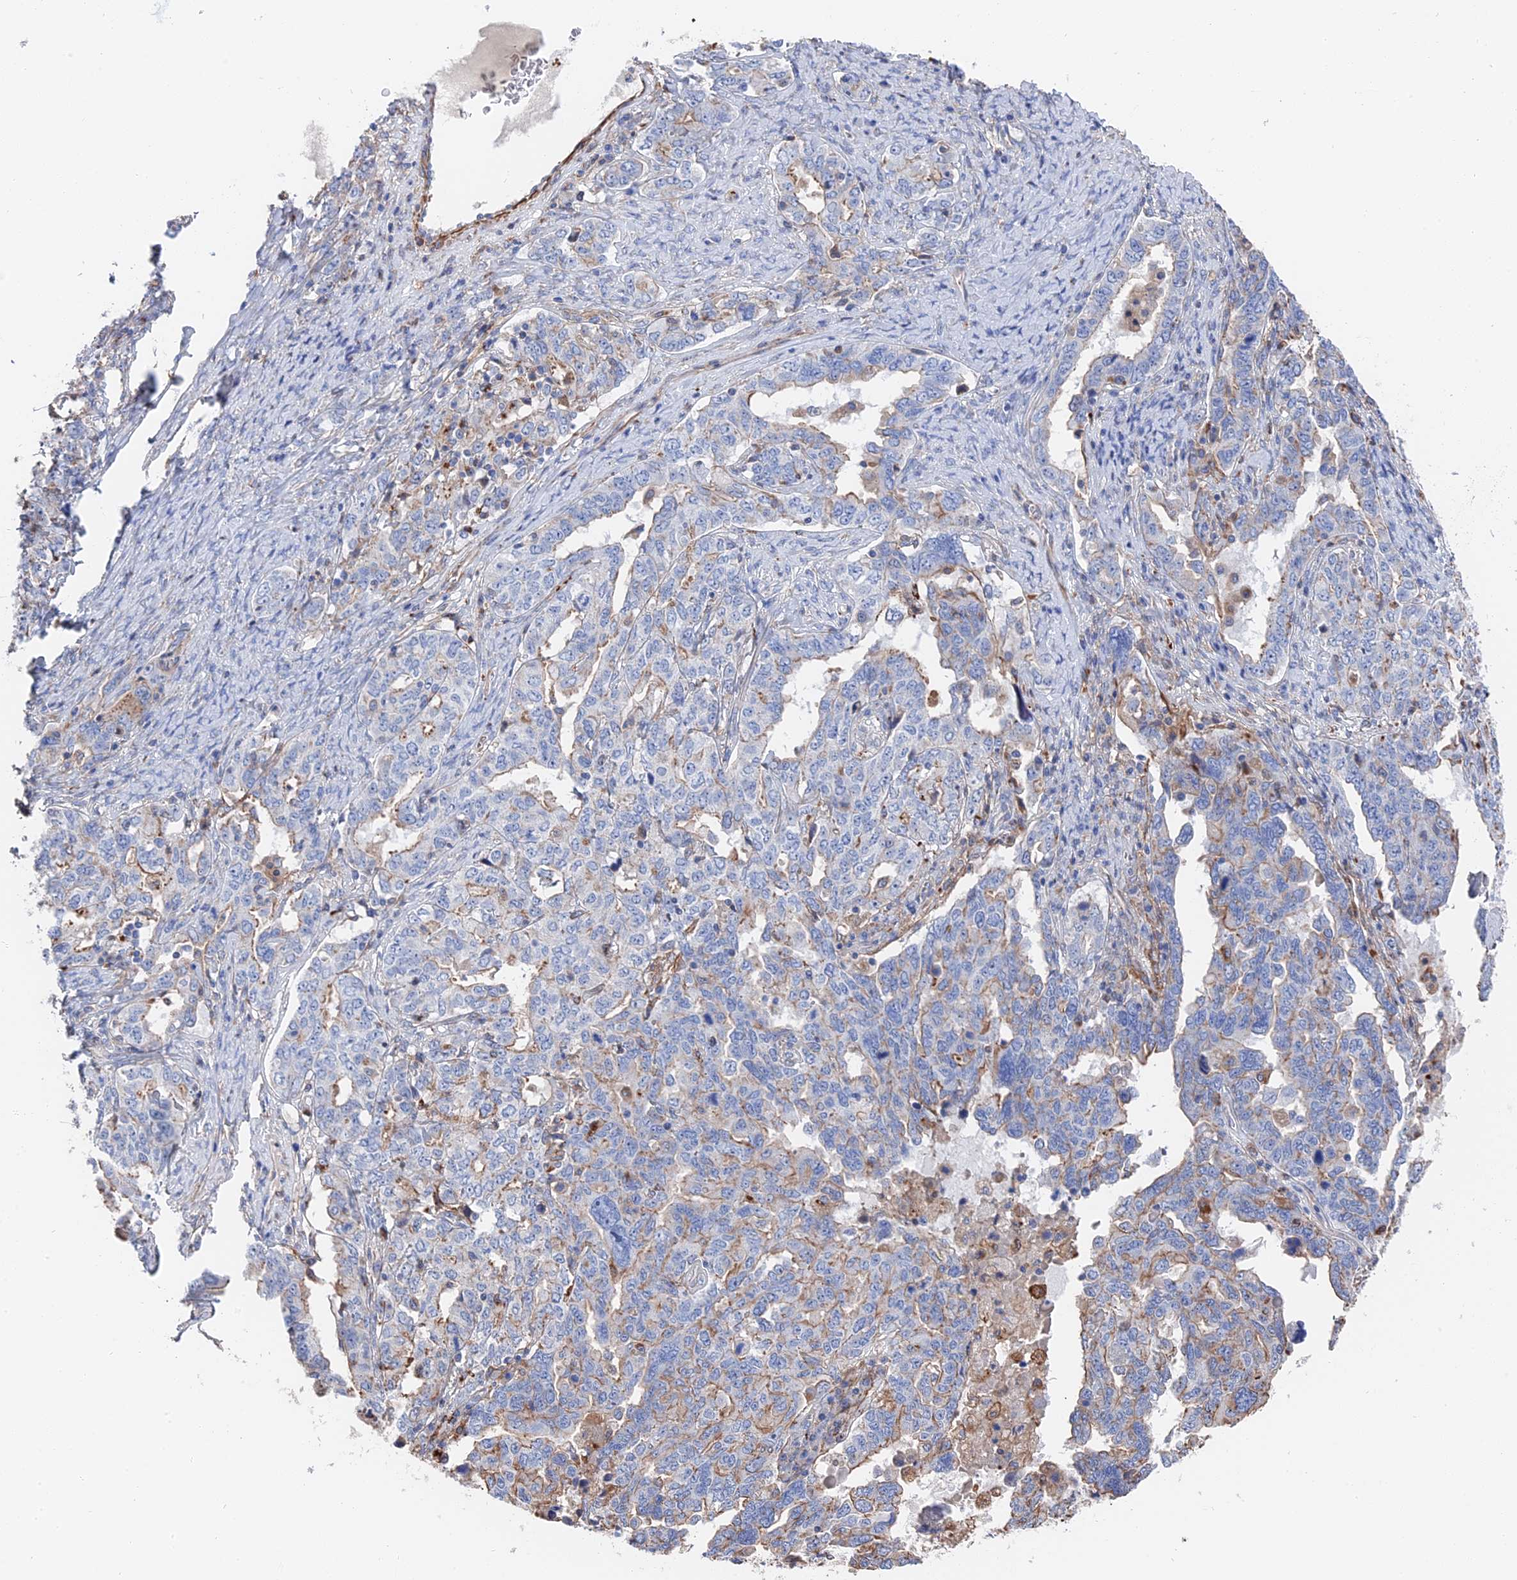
{"staining": {"intensity": "weak", "quantity": "25%-75%", "location": "cytoplasmic/membranous"}, "tissue": "ovarian cancer", "cell_type": "Tumor cells", "image_type": "cancer", "snomed": [{"axis": "morphology", "description": "Carcinoma, endometroid"}, {"axis": "topography", "description": "Ovary"}], "caption": "IHC photomicrograph of neoplastic tissue: ovarian cancer stained using IHC shows low levels of weak protein expression localized specifically in the cytoplasmic/membranous of tumor cells, appearing as a cytoplasmic/membranous brown color.", "gene": "STRA6", "patient": {"sex": "female", "age": 62}}